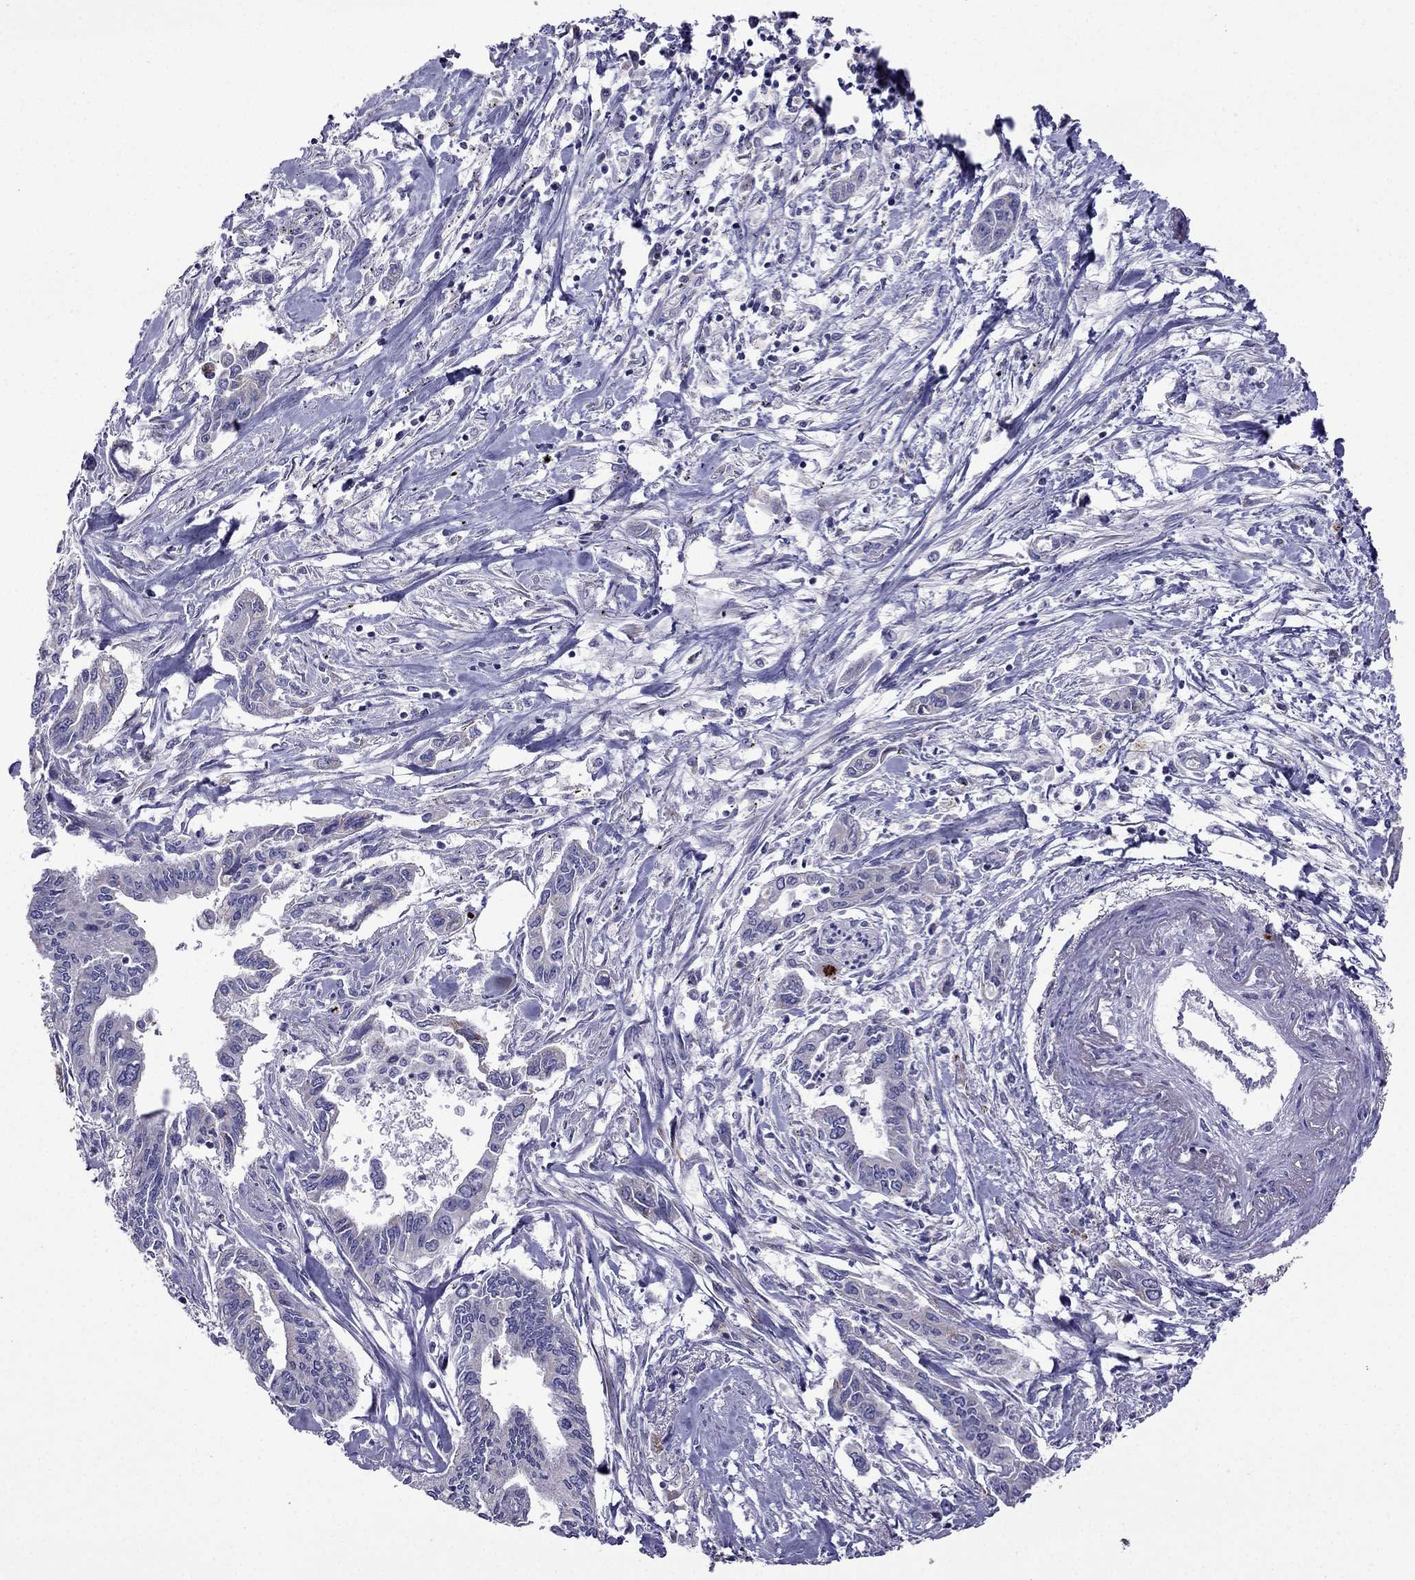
{"staining": {"intensity": "negative", "quantity": "none", "location": "none"}, "tissue": "pancreatic cancer", "cell_type": "Tumor cells", "image_type": "cancer", "snomed": [{"axis": "morphology", "description": "Adenocarcinoma, NOS"}, {"axis": "topography", "description": "Pancreas"}], "caption": "The micrograph displays no significant staining in tumor cells of pancreatic cancer (adenocarcinoma). The staining is performed using DAB brown chromogen with nuclei counter-stained in using hematoxylin.", "gene": "DSC1", "patient": {"sex": "male", "age": 60}}